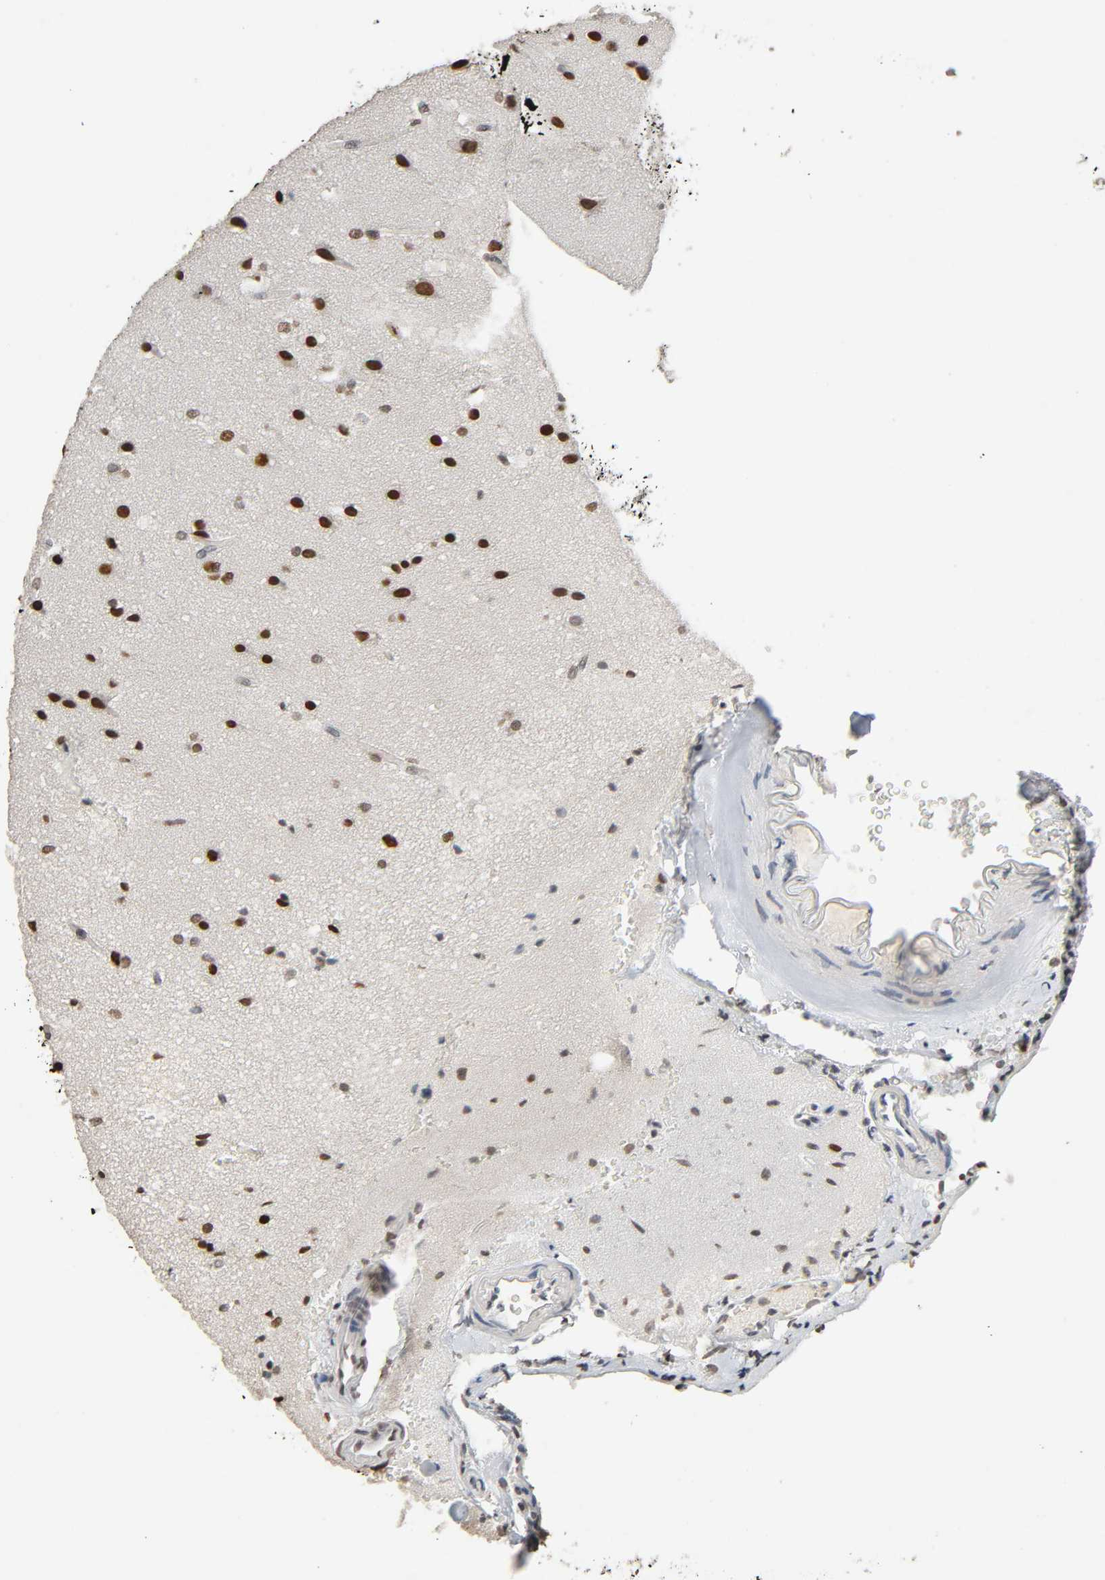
{"staining": {"intensity": "strong", "quantity": ">75%", "location": "nuclear"}, "tissue": "glioma", "cell_type": "Tumor cells", "image_type": "cancer", "snomed": [{"axis": "morphology", "description": "Glioma, malignant, Low grade"}, {"axis": "topography", "description": "Cerebral cortex"}], "caption": "Tumor cells demonstrate strong nuclear expression in about >75% of cells in glioma.", "gene": "STK4", "patient": {"sex": "female", "age": 47}}